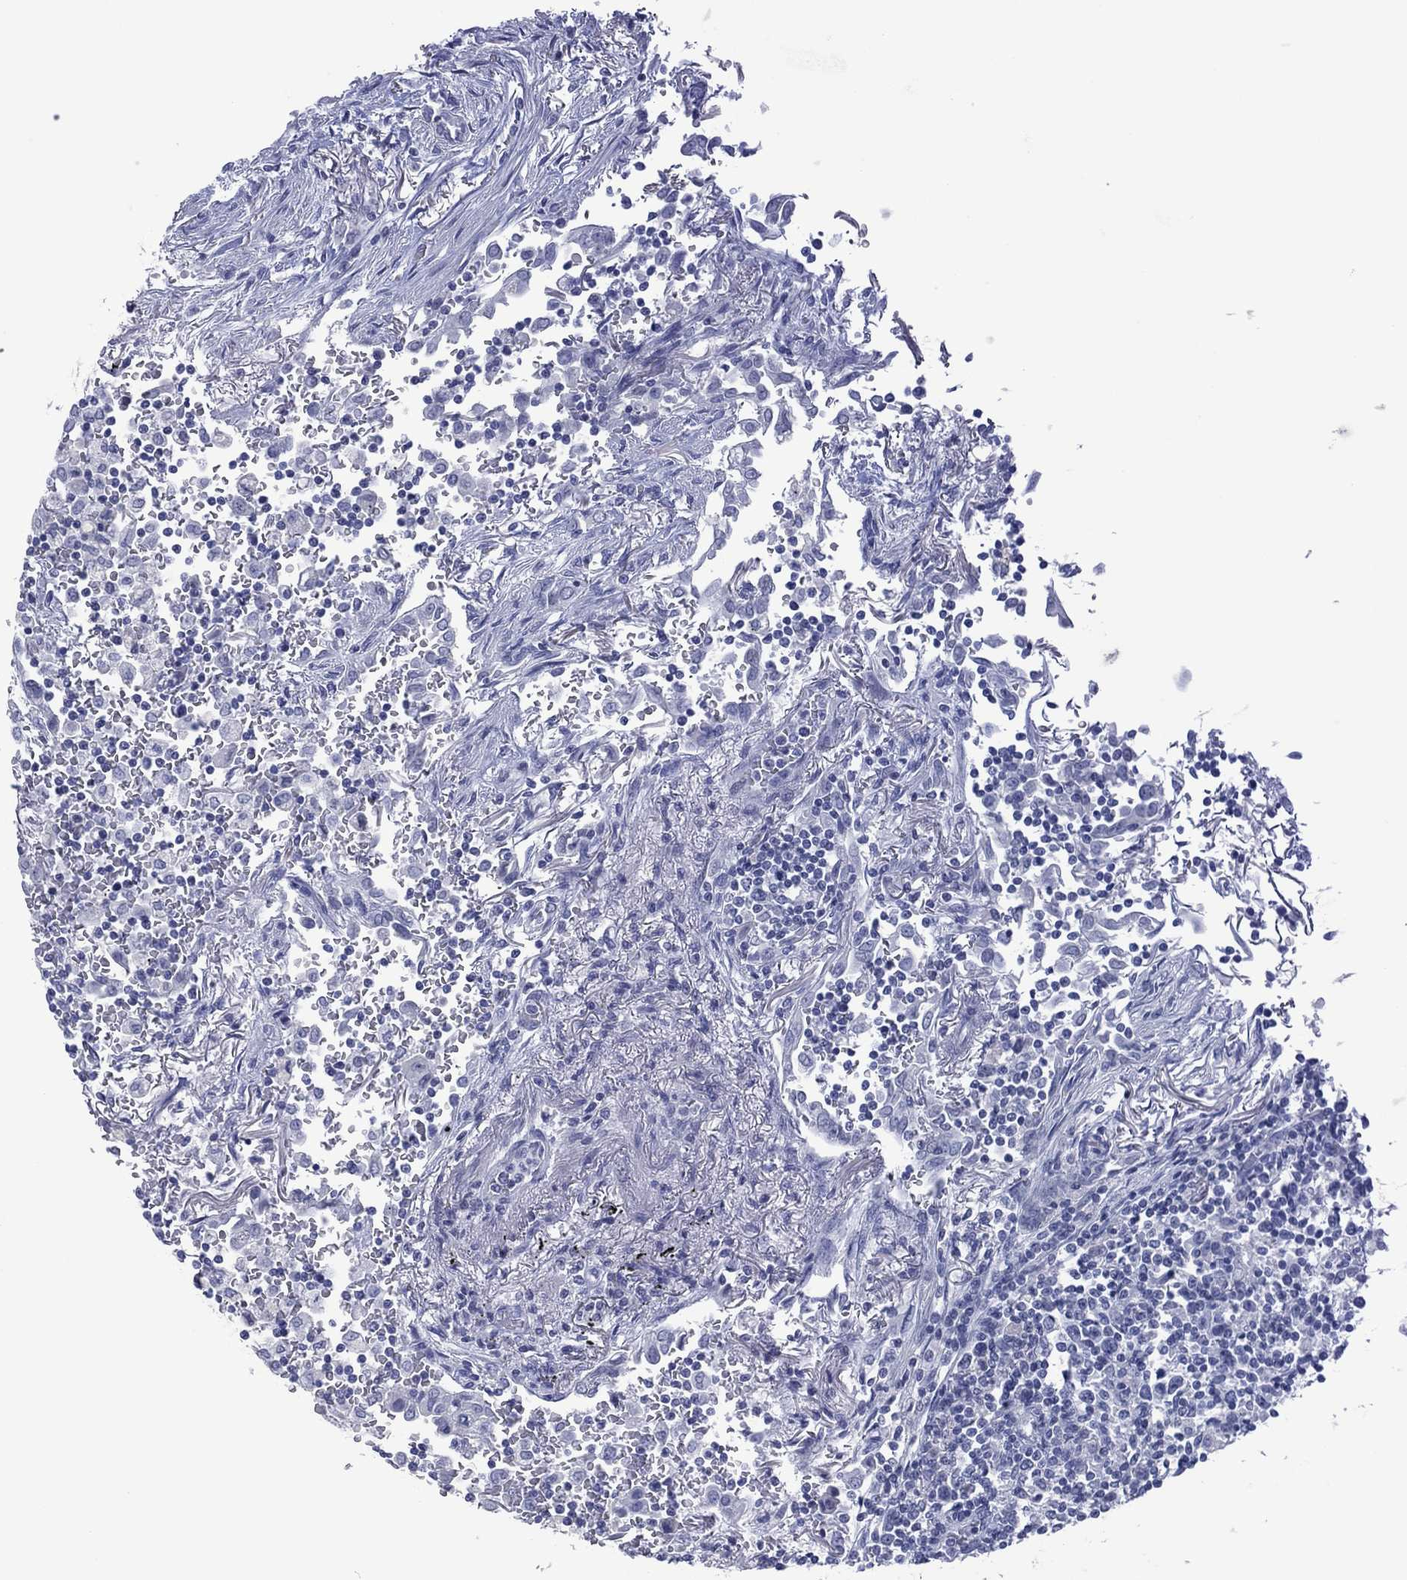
{"staining": {"intensity": "negative", "quantity": "none", "location": "none"}, "tissue": "lymphoma", "cell_type": "Tumor cells", "image_type": "cancer", "snomed": [{"axis": "morphology", "description": "Malignant lymphoma, non-Hodgkin's type, High grade"}, {"axis": "topography", "description": "Lung"}], "caption": "High-grade malignant lymphoma, non-Hodgkin's type was stained to show a protein in brown. There is no significant expression in tumor cells.", "gene": "UTF1", "patient": {"sex": "male", "age": 79}}